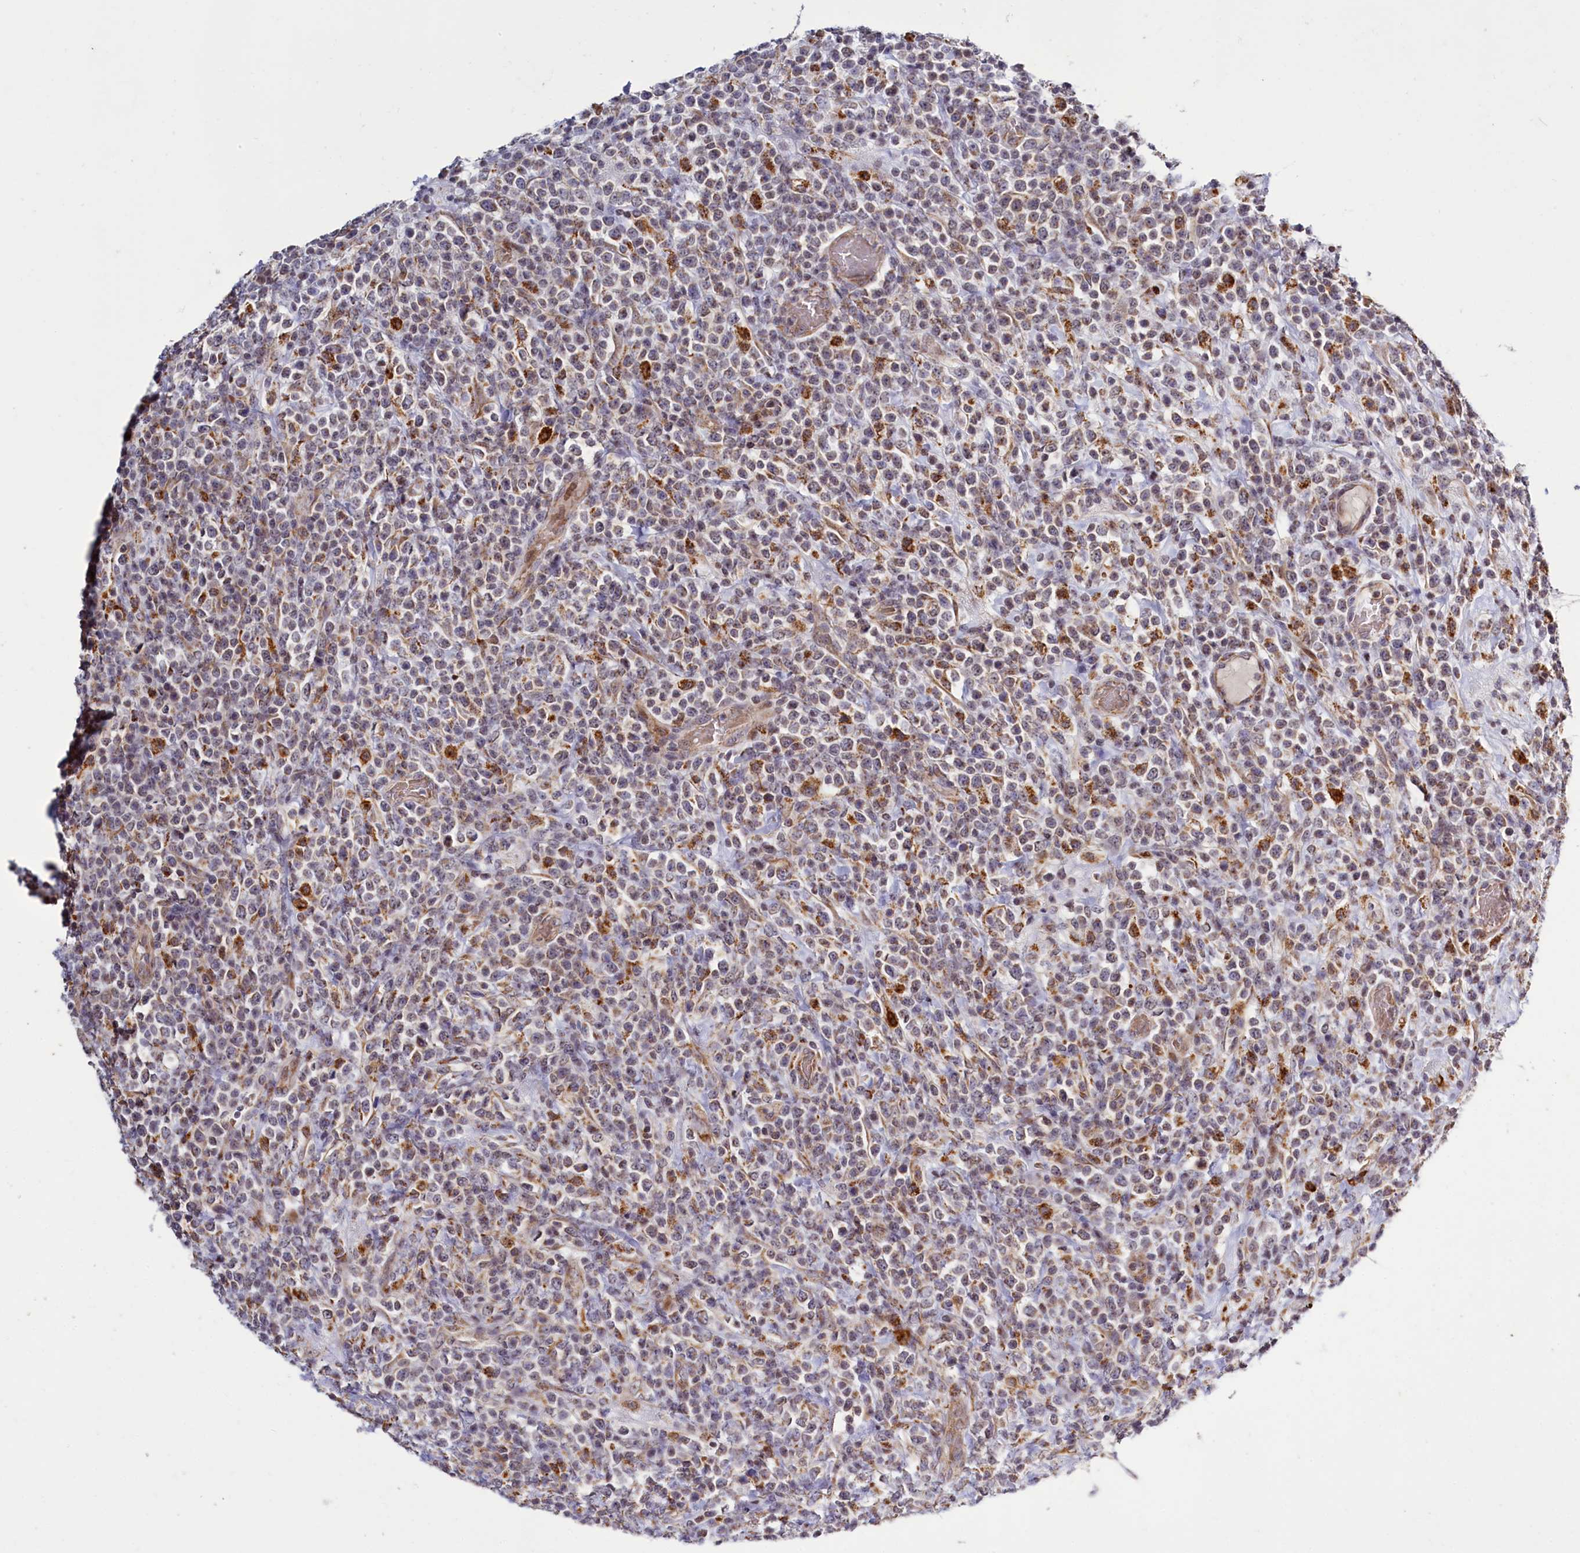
{"staining": {"intensity": "weak", "quantity": "<25%", "location": "cytoplasmic/membranous"}, "tissue": "lymphoma", "cell_type": "Tumor cells", "image_type": "cancer", "snomed": [{"axis": "morphology", "description": "Malignant lymphoma, non-Hodgkin's type, High grade"}, {"axis": "topography", "description": "Colon"}], "caption": "High magnification brightfield microscopy of malignant lymphoma, non-Hodgkin's type (high-grade) stained with DAB (brown) and counterstained with hematoxylin (blue): tumor cells show no significant expression.", "gene": "DYNC2H1", "patient": {"sex": "female", "age": 53}}